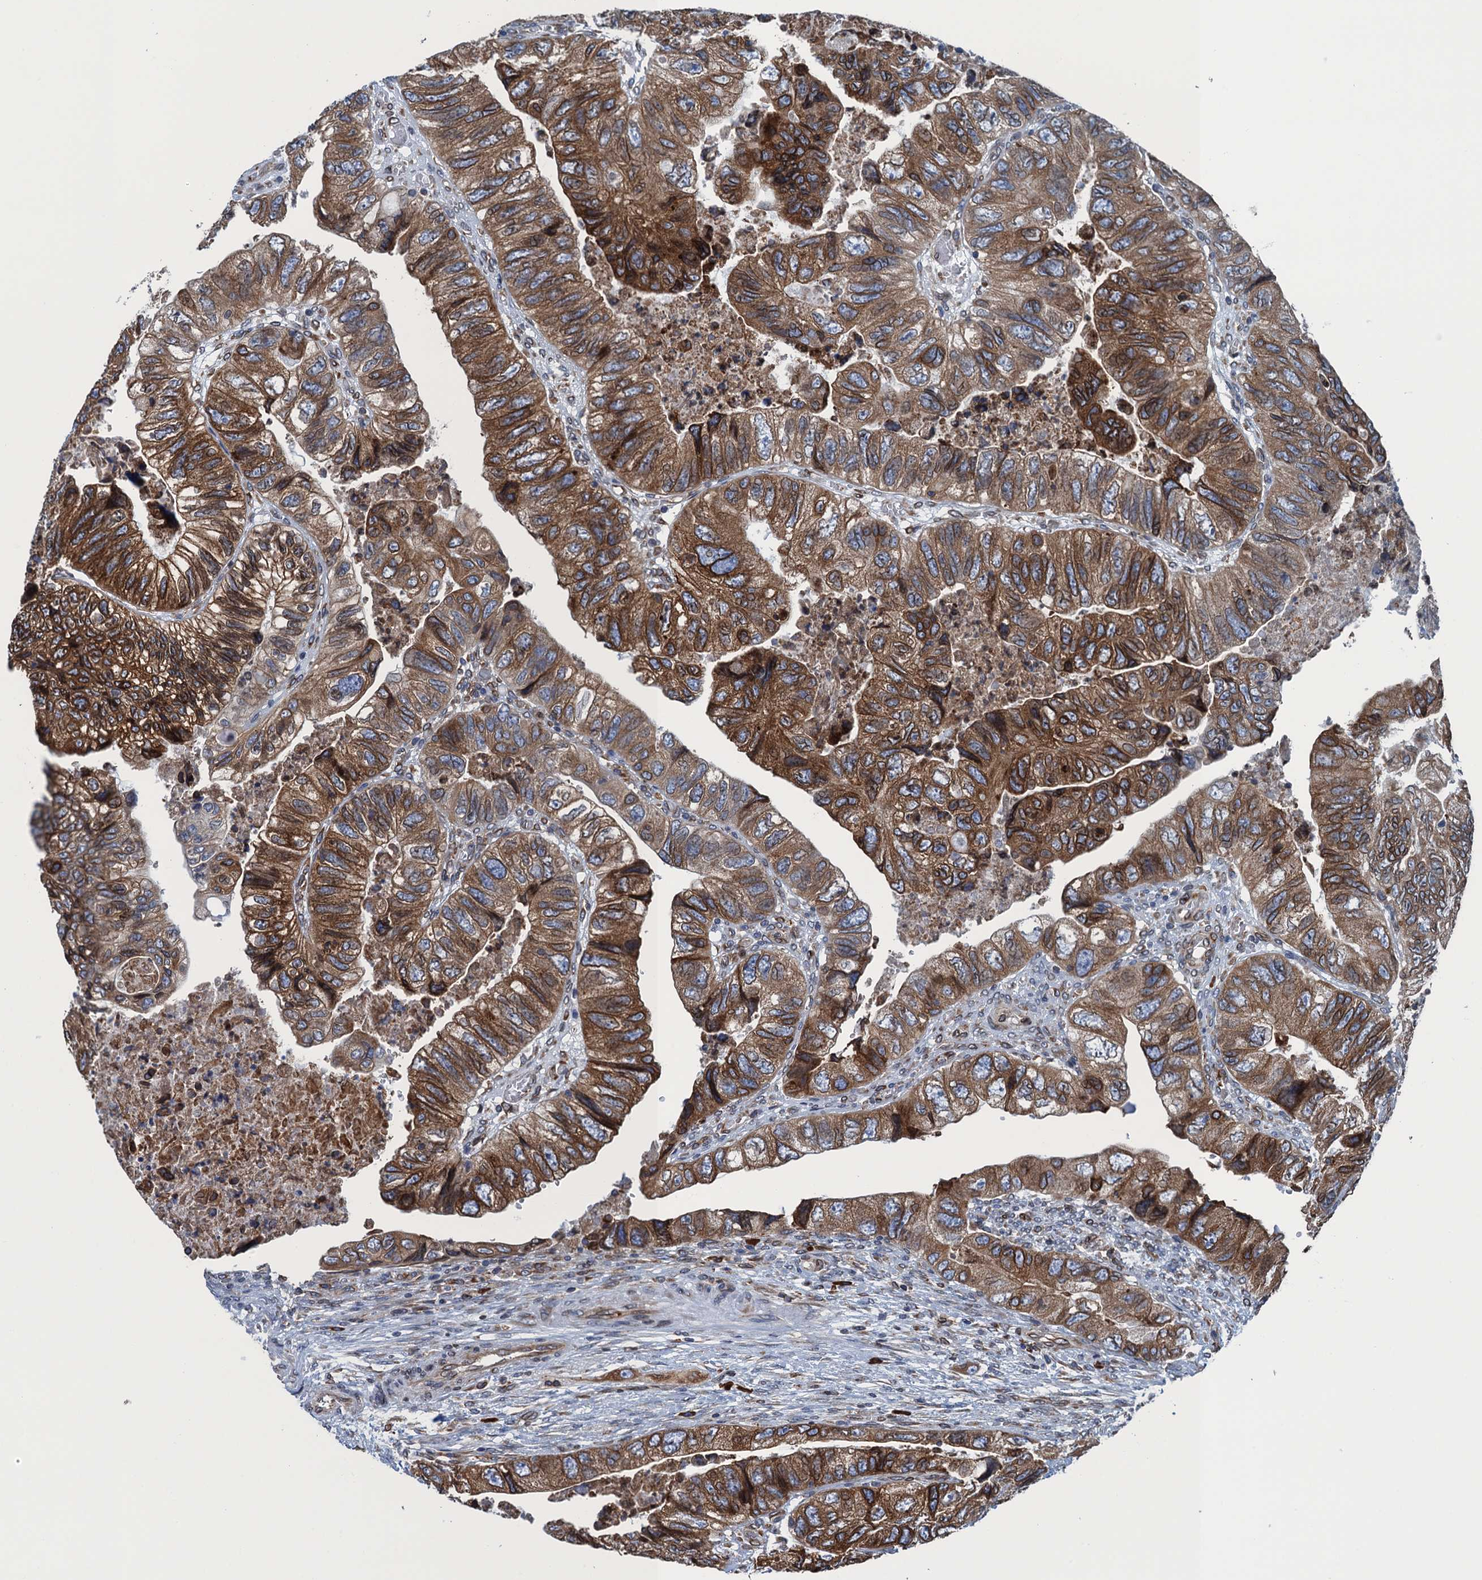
{"staining": {"intensity": "moderate", "quantity": ">75%", "location": "cytoplasmic/membranous"}, "tissue": "colorectal cancer", "cell_type": "Tumor cells", "image_type": "cancer", "snomed": [{"axis": "morphology", "description": "Adenocarcinoma, NOS"}, {"axis": "topography", "description": "Rectum"}], "caption": "Immunohistochemistry histopathology image of neoplastic tissue: colorectal cancer (adenocarcinoma) stained using IHC shows medium levels of moderate protein expression localized specifically in the cytoplasmic/membranous of tumor cells, appearing as a cytoplasmic/membranous brown color.", "gene": "TMEM205", "patient": {"sex": "male", "age": 63}}